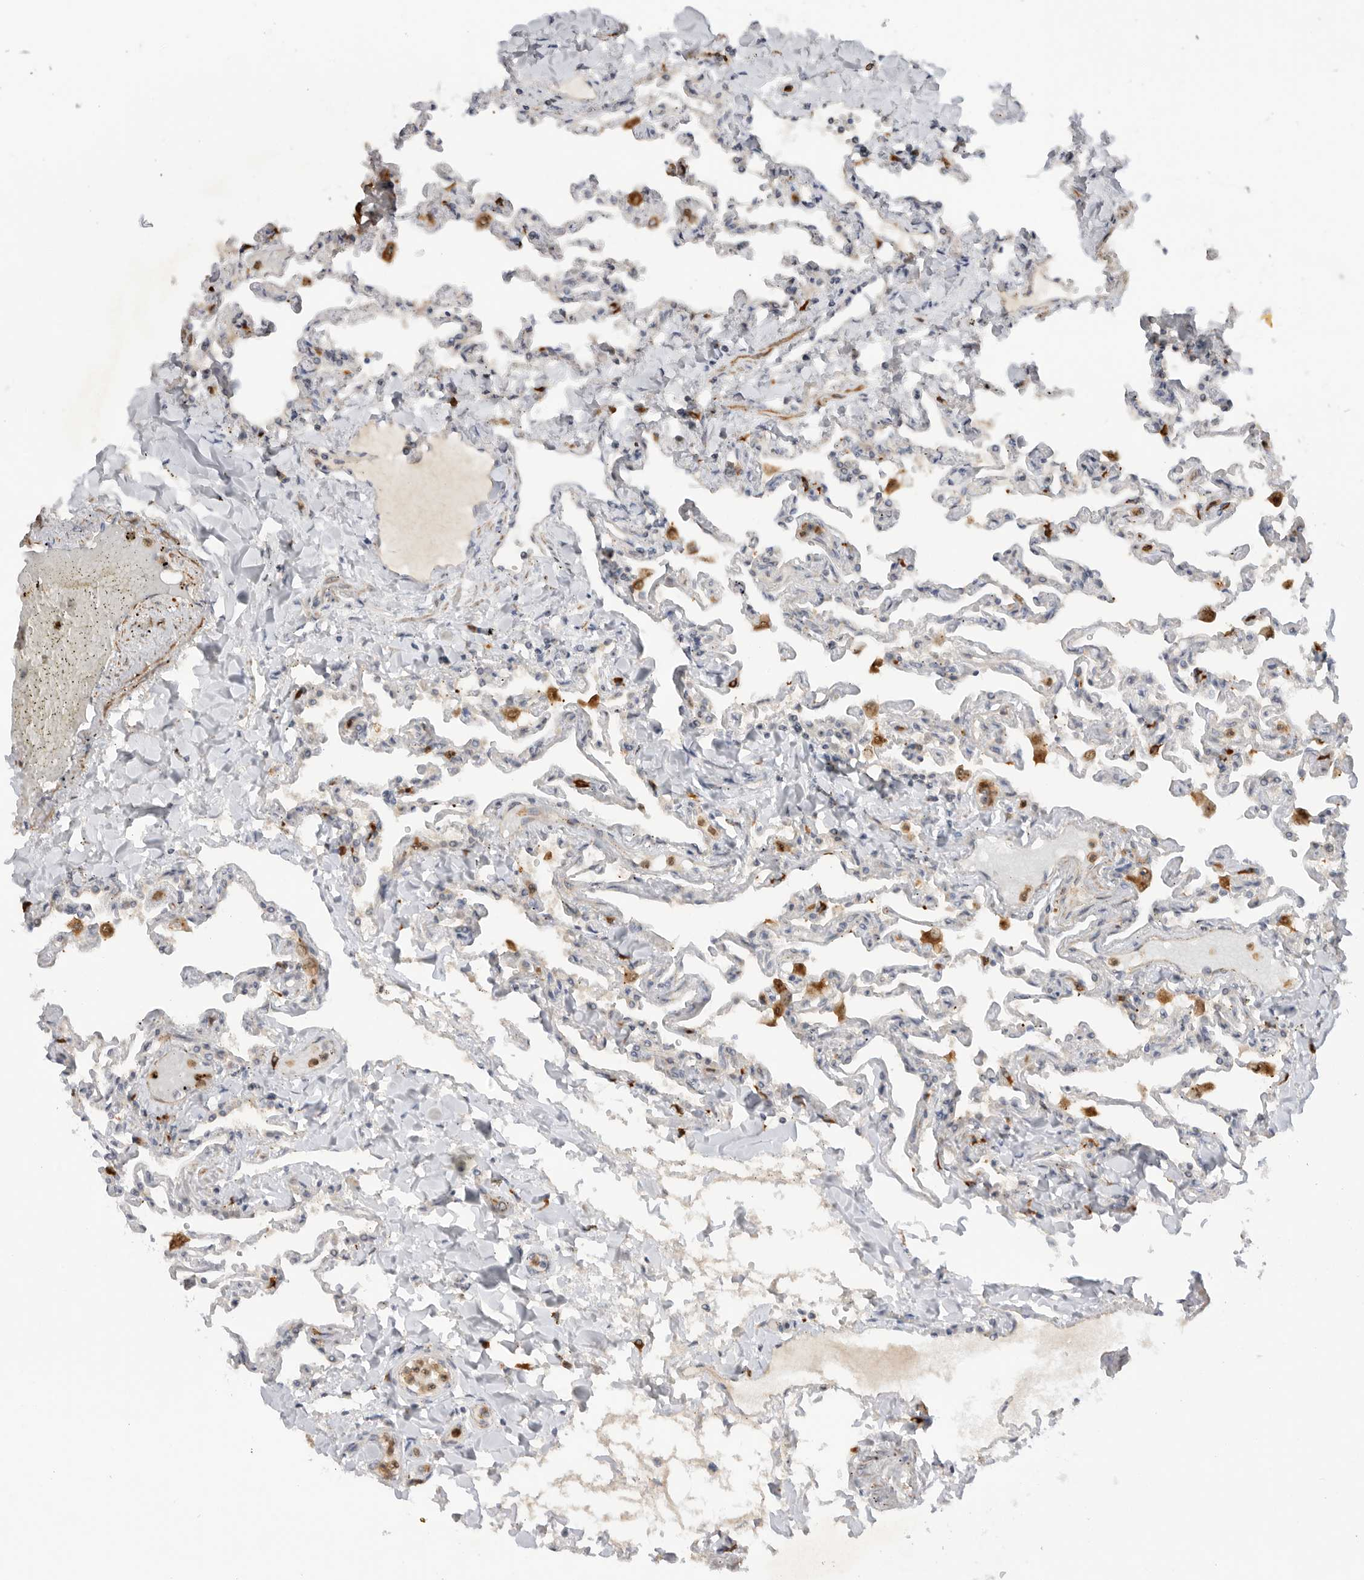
{"staining": {"intensity": "negative", "quantity": "none", "location": "none"}, "tissue": "lung", "cell_type": "Alveolar cells", "image_type": "normal", "snomed": [{"axis": "morphology", "description": "Normal tissue, NOS"}, {"axis": "topography", "description": "Lung"}], "caption": "DAB immunohistochemical staining of benign lung exhibits no significant positivity in alveolar cells.", "gene": "GNE", "patient": {"sex": "male", "age": 21}}